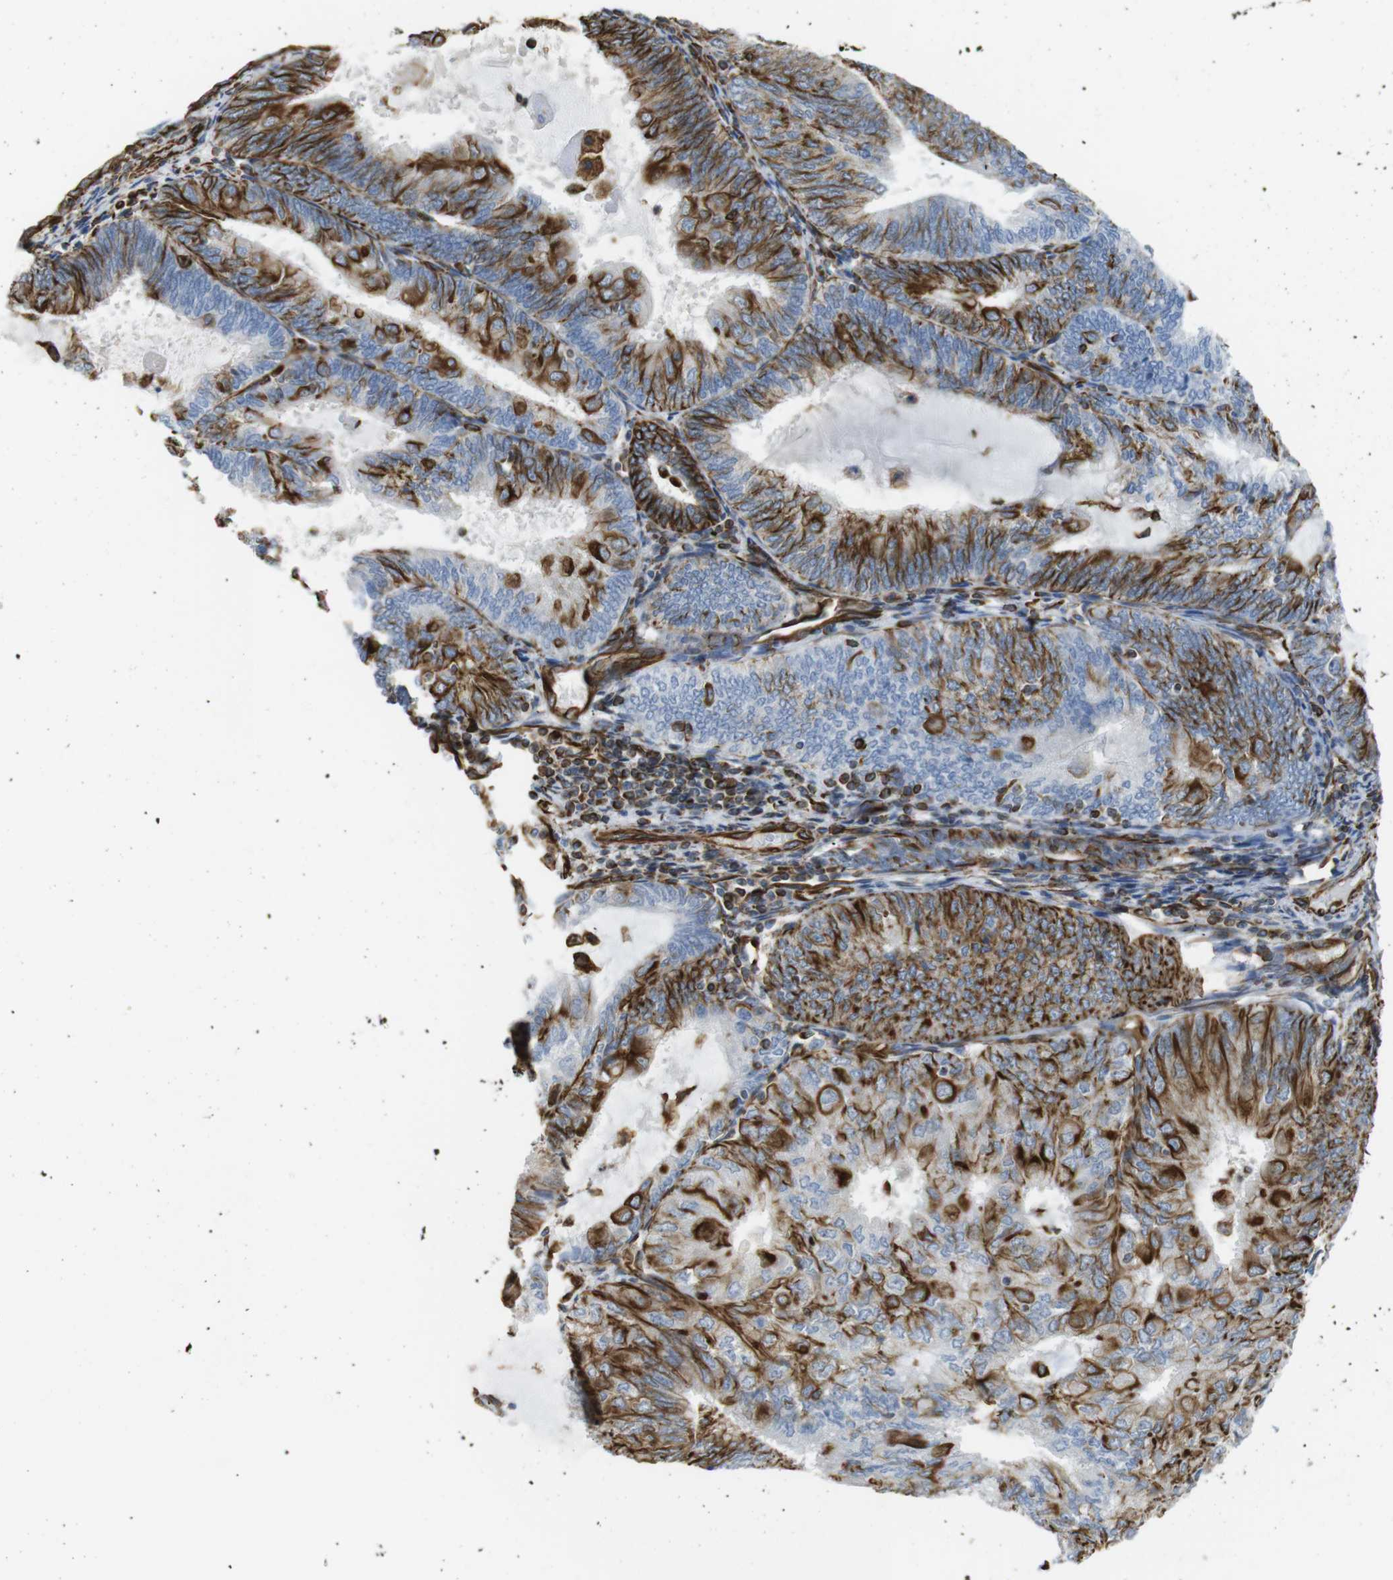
{"staining": {"intensity": "strong", "quantity": ">75%", "location": "cytoplasmic/membranous"}, "tissue": "endometrial cancer", "cell_type": "Tumor cells", "image_type": "cancer", "snomed": [{"axis": "morphology", "description": "Adenocarcinoma, NOS"}, {"axis": "topography", "description": "Endometrium"}], "caption": "The histopathology image reveals immunohistochemical staining of endometrial cancer. There is strong cytoplasmic/membranous expression is present in about >75% of tumor cells.", "gene": "RALGPS1", "patient": {"sex": "female", "age": 81}}